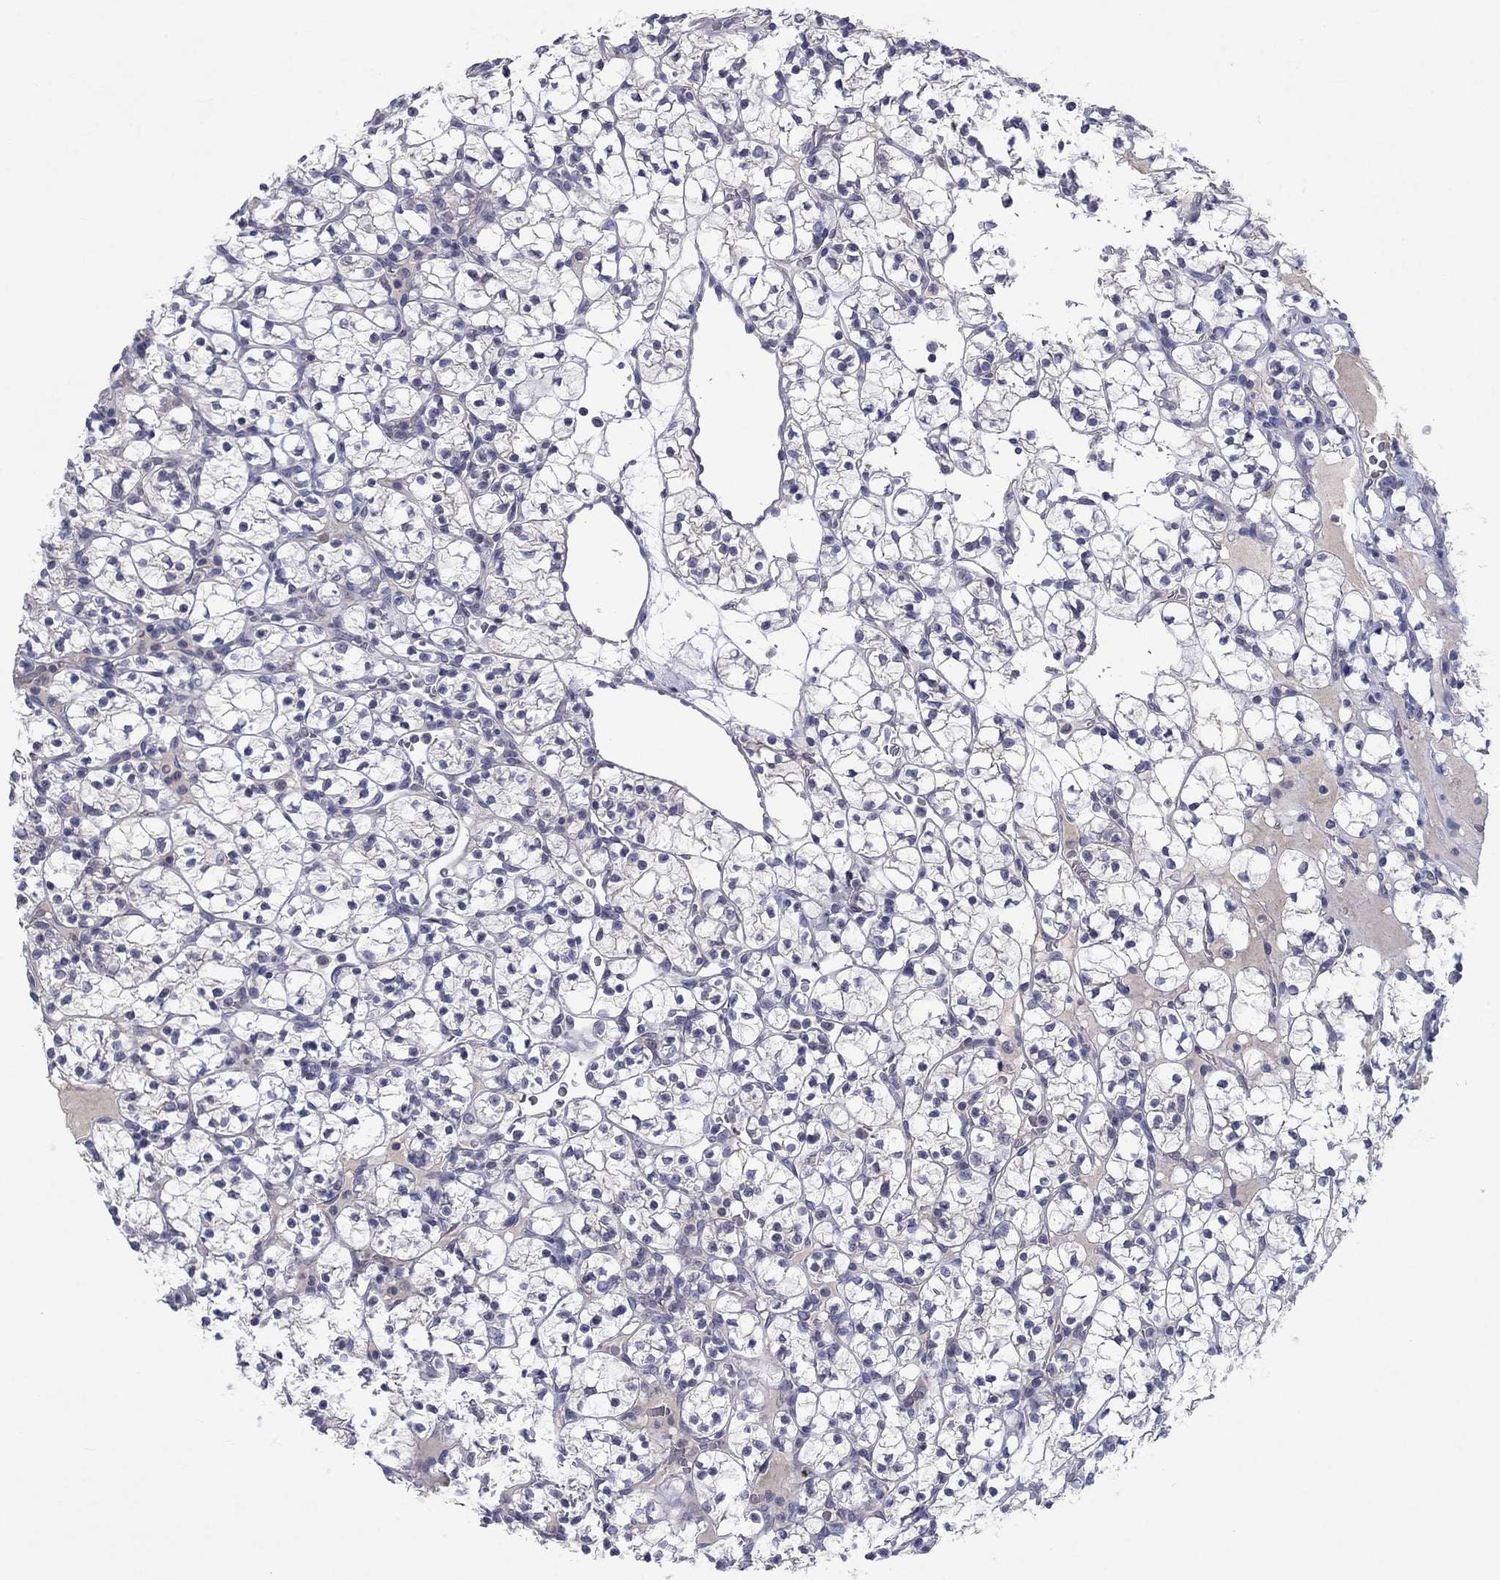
{"staining": {"intensity": "negative", "quantity": "none", "location": "none"}, "tissue": "renal cancer", "cell_type": "Tumor cells", "image_type": "cancer", "snomed": [{"axis": "morphology", "description": "Adenocarcinoma, NOS"}, {"axis": "topography", "description": "Kidney"}], "caption": "High power microscopy histopathology image of an immunohistochemistry (IHC) image of adenocarcinoma (renal), revealing no significant positivity in tumor cells. (DAB immunohistochemistry (IHC), high magnification).", "gene": "CACNA1A", "patient": {"sex": "female", "age": 89}}